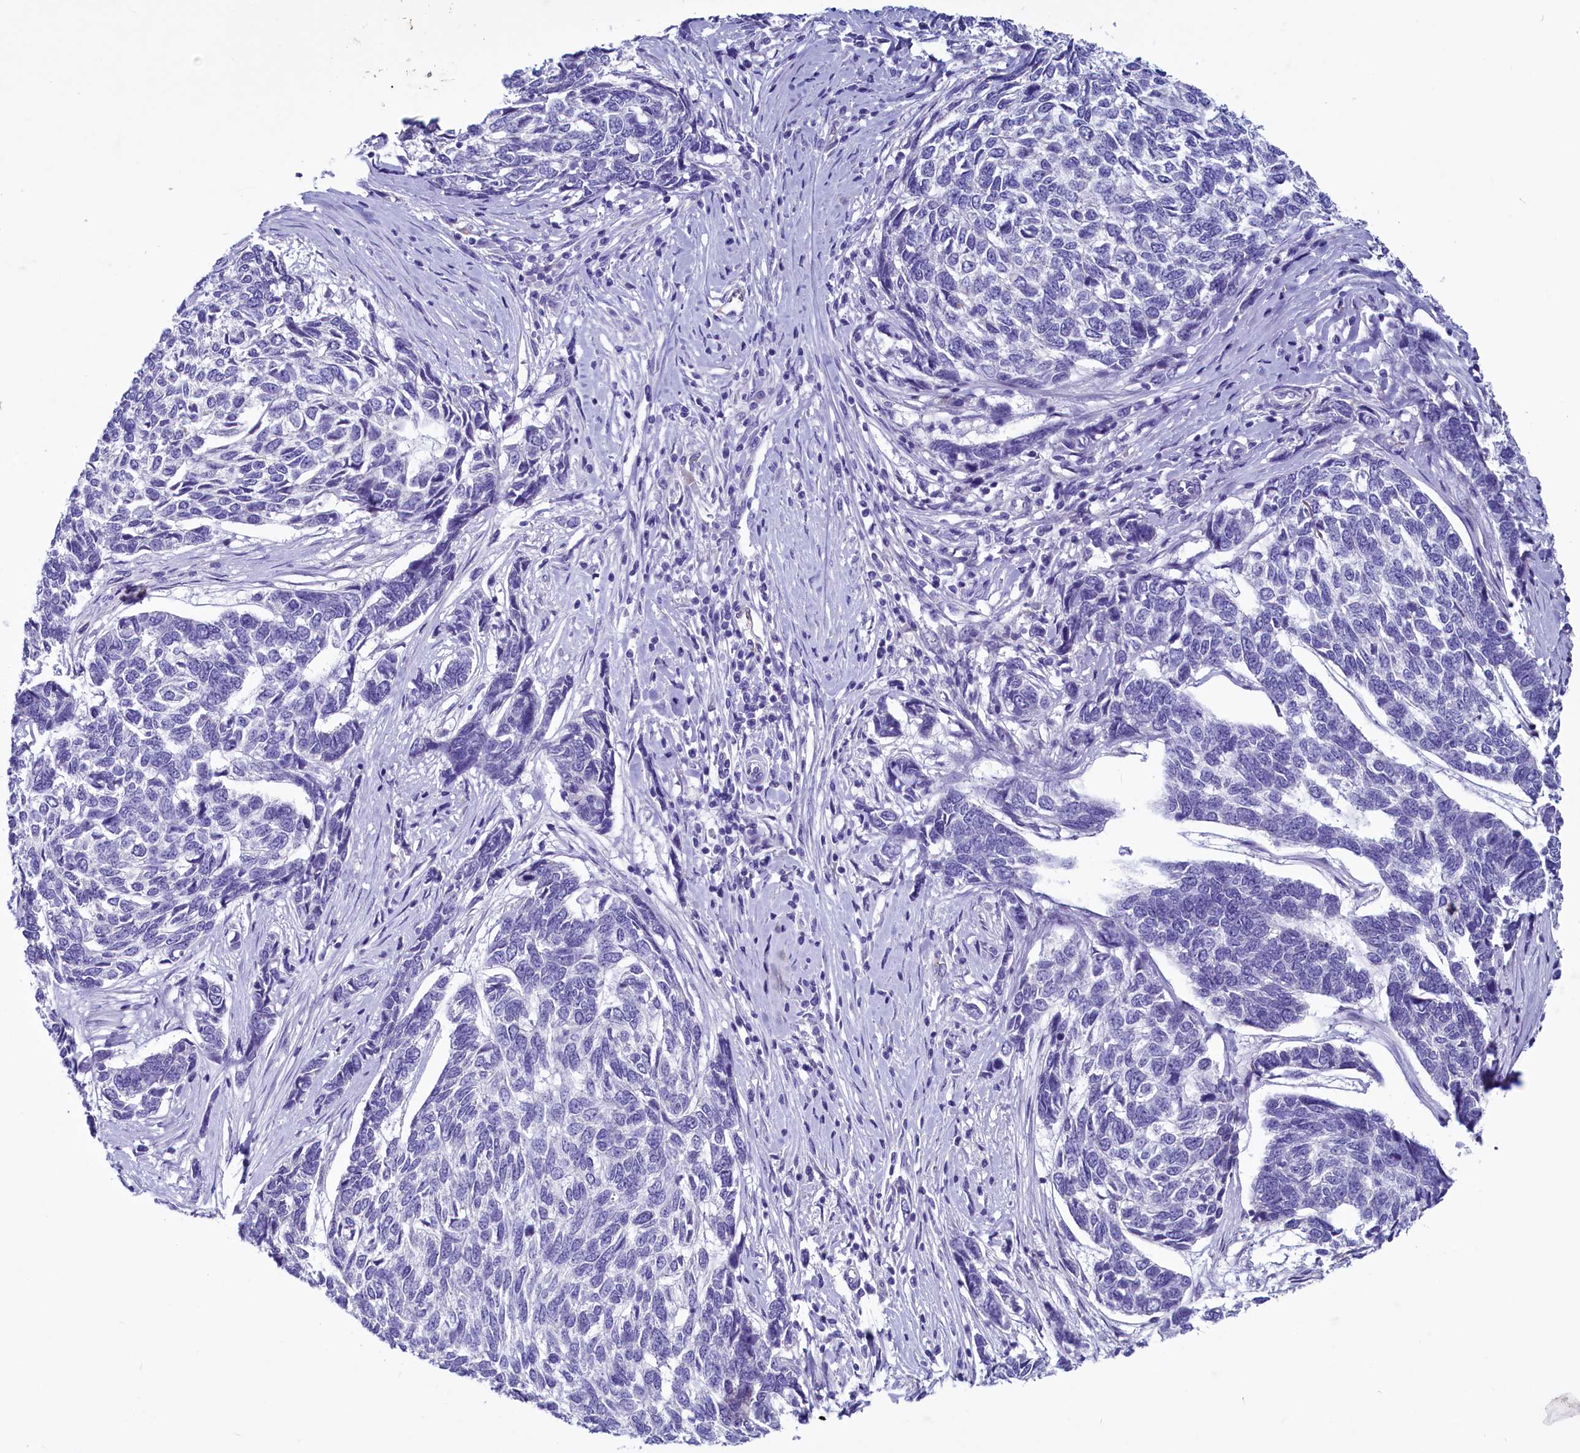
{"staining": {"intensity": "negative", "quantity": "none", "location": "none"}, "tissue": "skin cancer", "cell_type": "Tumor cells", "image_type": "cancer", "snomed": [{"axis": "morphology", "description": "Basal cell carcinoma"}, {"axis": "topography", "description": "Skin"}], "caption": "DAB immunohistochemical staining of human basal cell carcinoma (skin) shows no significant staining in tumor cells. (Stains: DAB IHC with hematoxylin counter stain, Microscopy: brightfield microscopy at high magnification).", "gene": "INSC", "patient": {"sex": "female", "age": 65}}